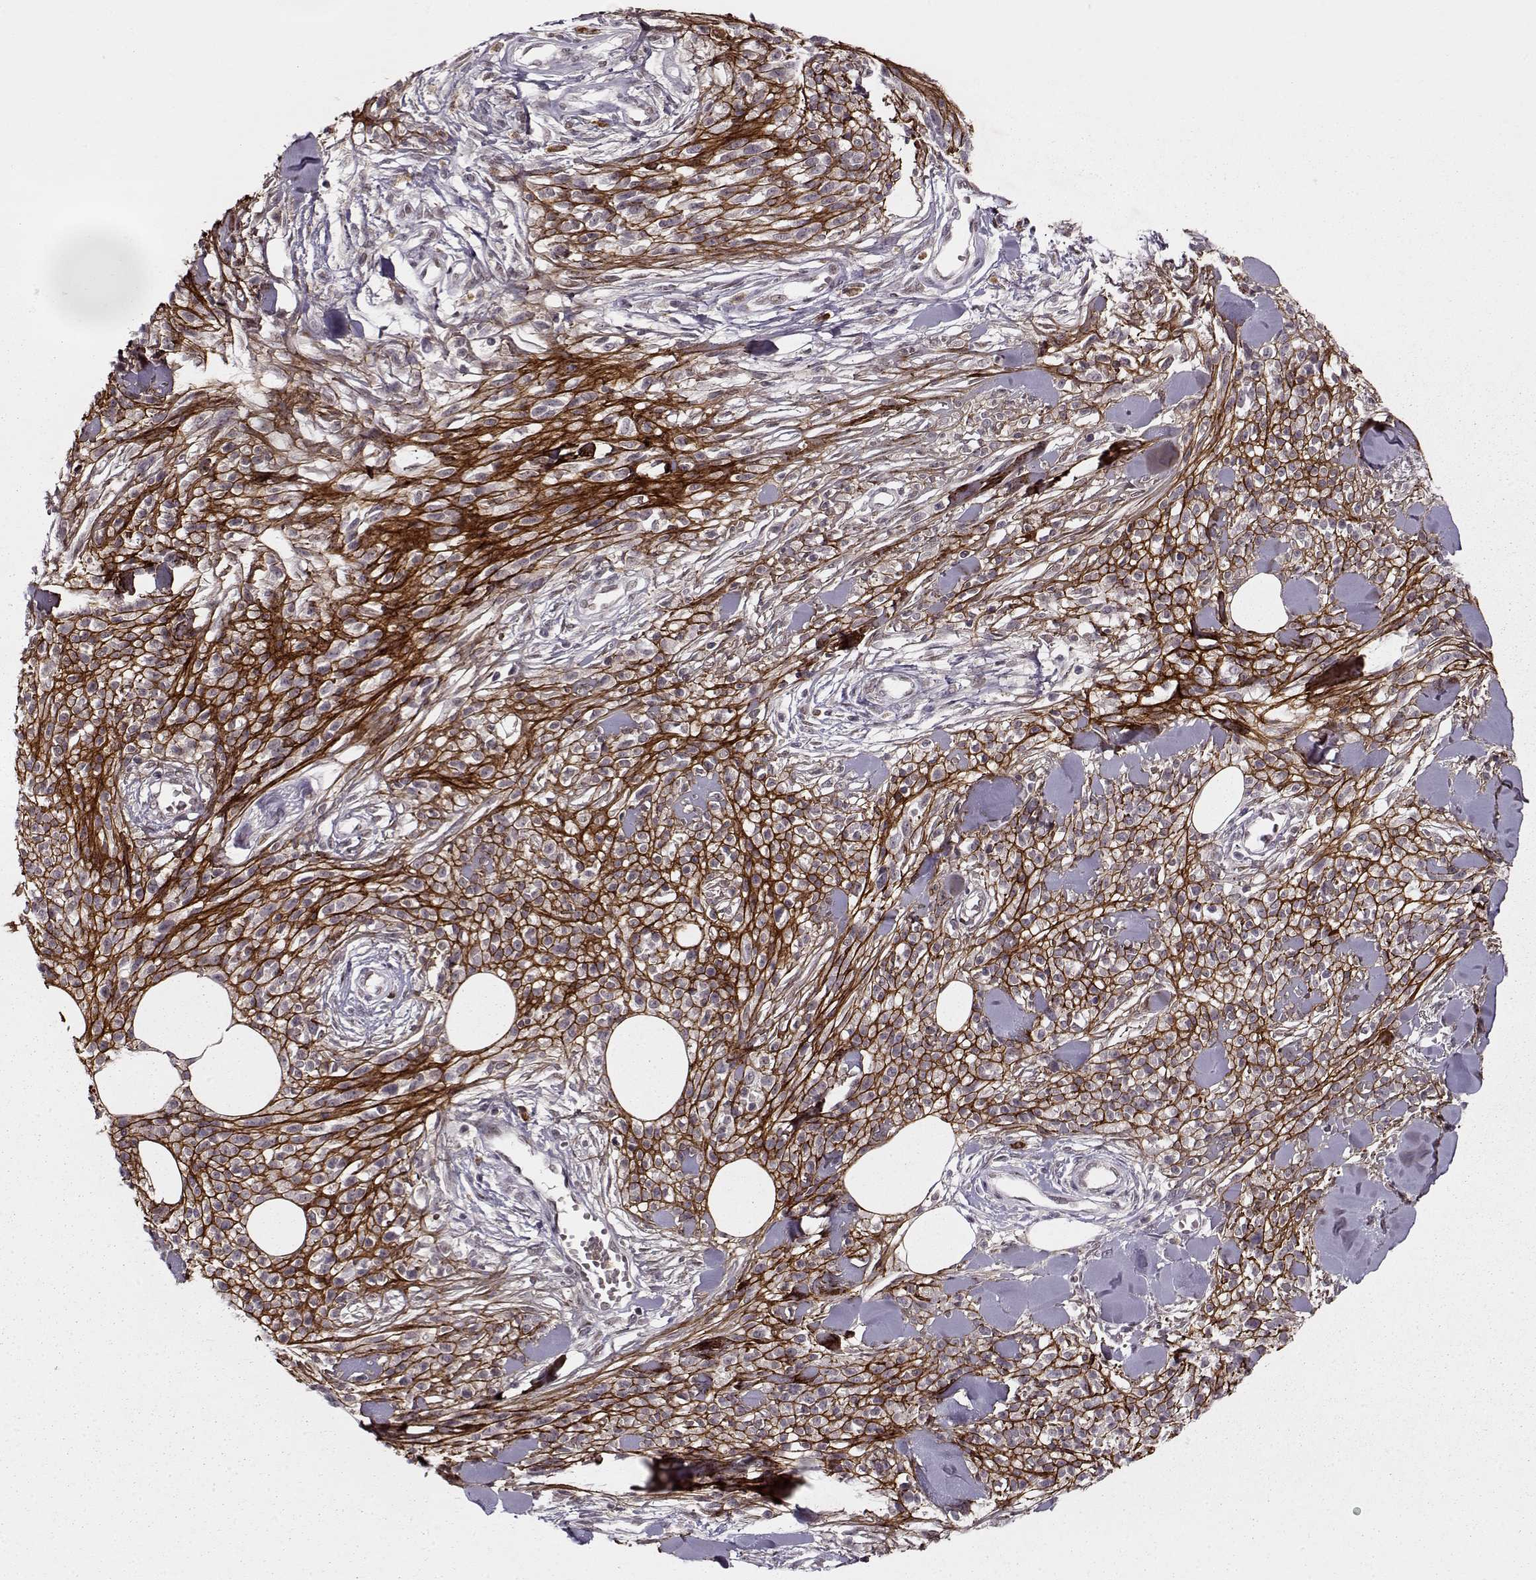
{"staining": {"intensity": "strong", "quantity": ">75%", "location": "cytoplasmic/membranous"}, "tissue": "melanoma", "cell_type": "Tumor cells", "image_type": "cancer", "snomed": [{"axis": "morphology", "description": "Malignant melanoma, NOS"}, {"axis": "topography", "description": "Skin"}, {"axis": "topography", "description": "Skin of trunk"}], "caption": "Melanoma stained with a protein marker reveals strong staining in tumor cells.", "gene": "DENND4B", "patient": {"sex": "male", "age": 74}}